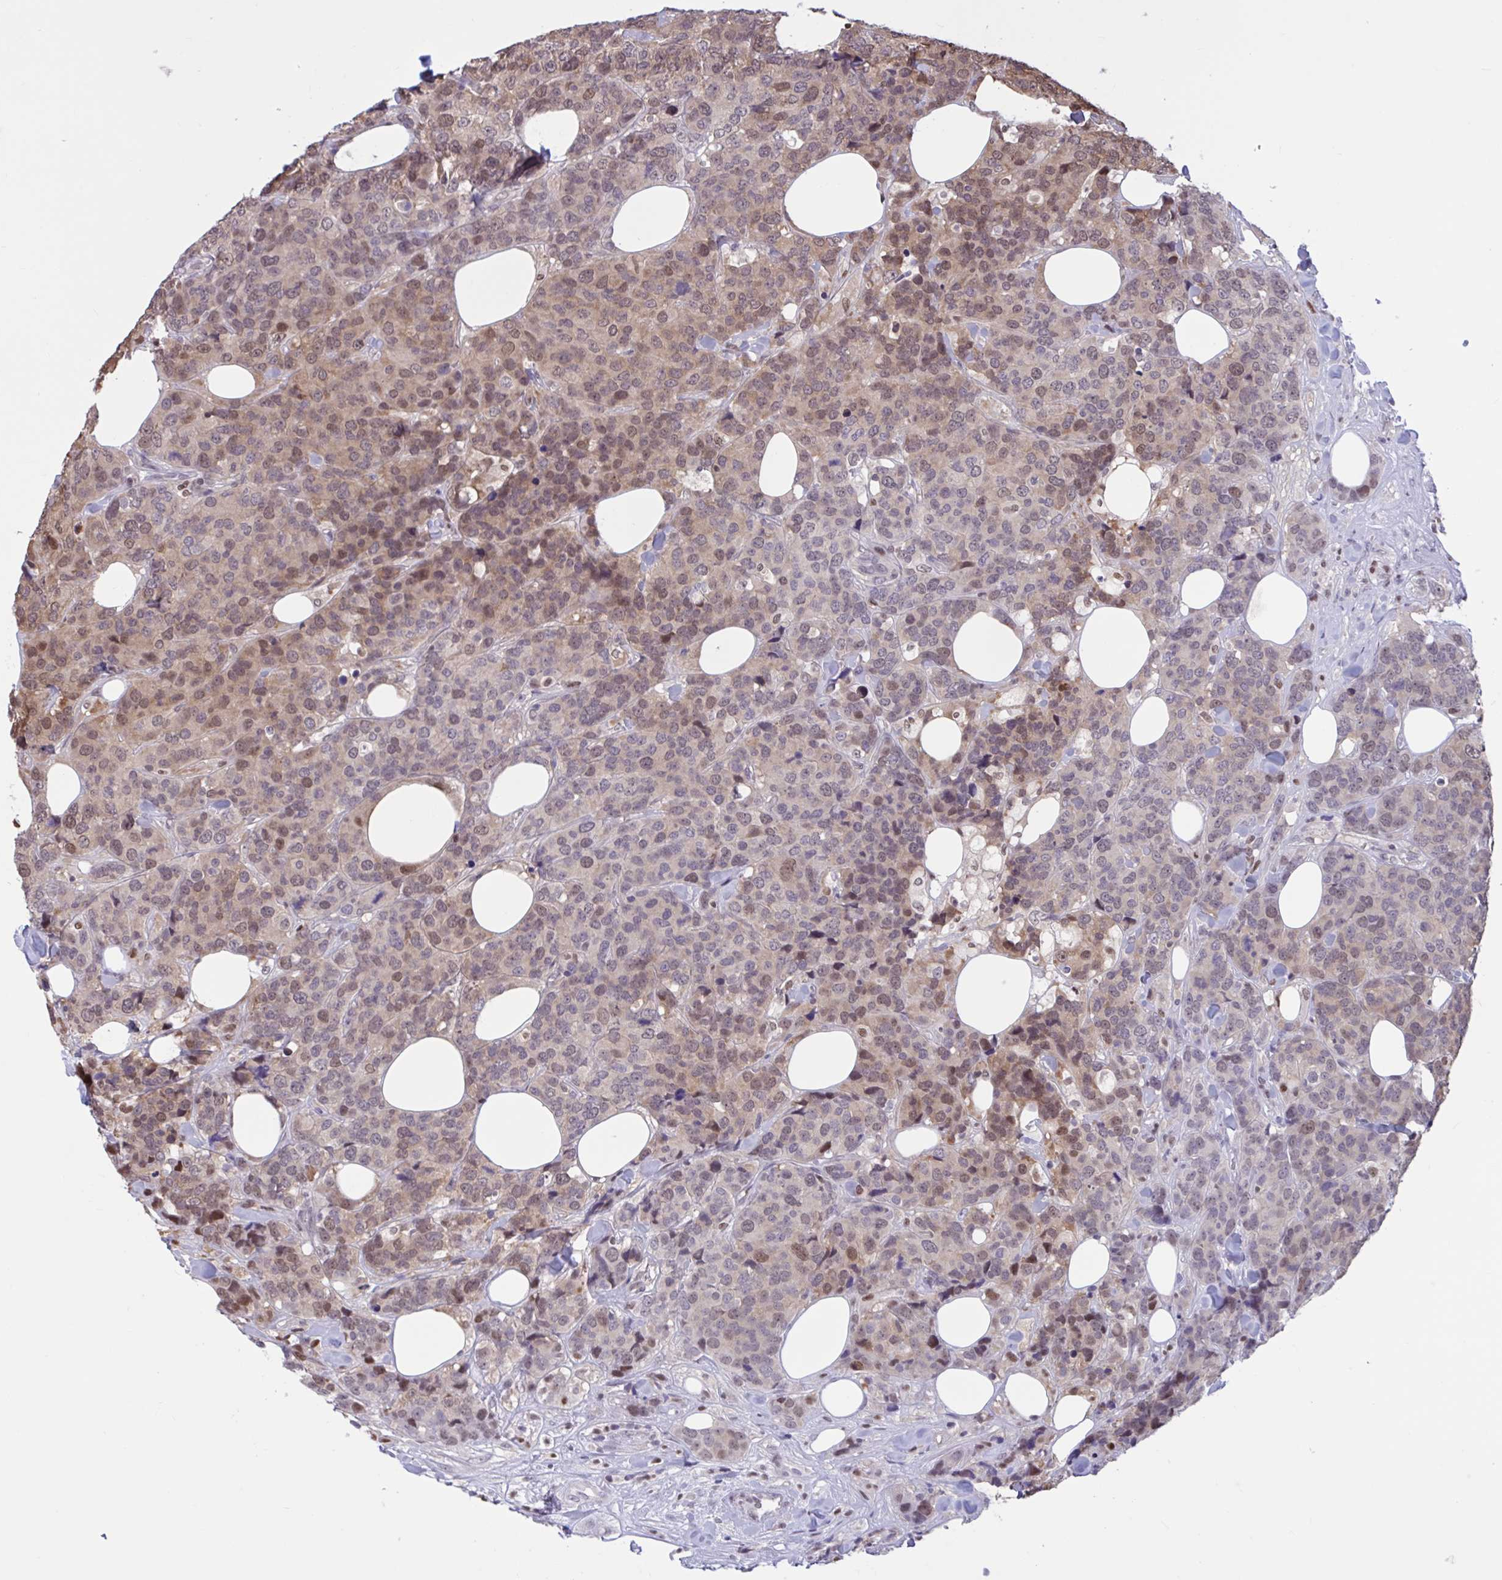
{"staining": {"intensity": "moderate", "quantity": "25%-75%", "location": "nuclear"}, "tissue": "breast cancer", "cell_type": "Tumor cells", "image_type": "cancer", "snomed": [{"axis": "morphology", "description": "Lobular carcinoma"}, {"axis": "topography", "description": "Breast"}], "caption": "Breast cancer stained for a protein (brown) displays moderate nuclear positive staining in approximately 25%-75% of tumor cells.", "gene": "RBL1", "patient": {"sex": "female", "age": 59}}